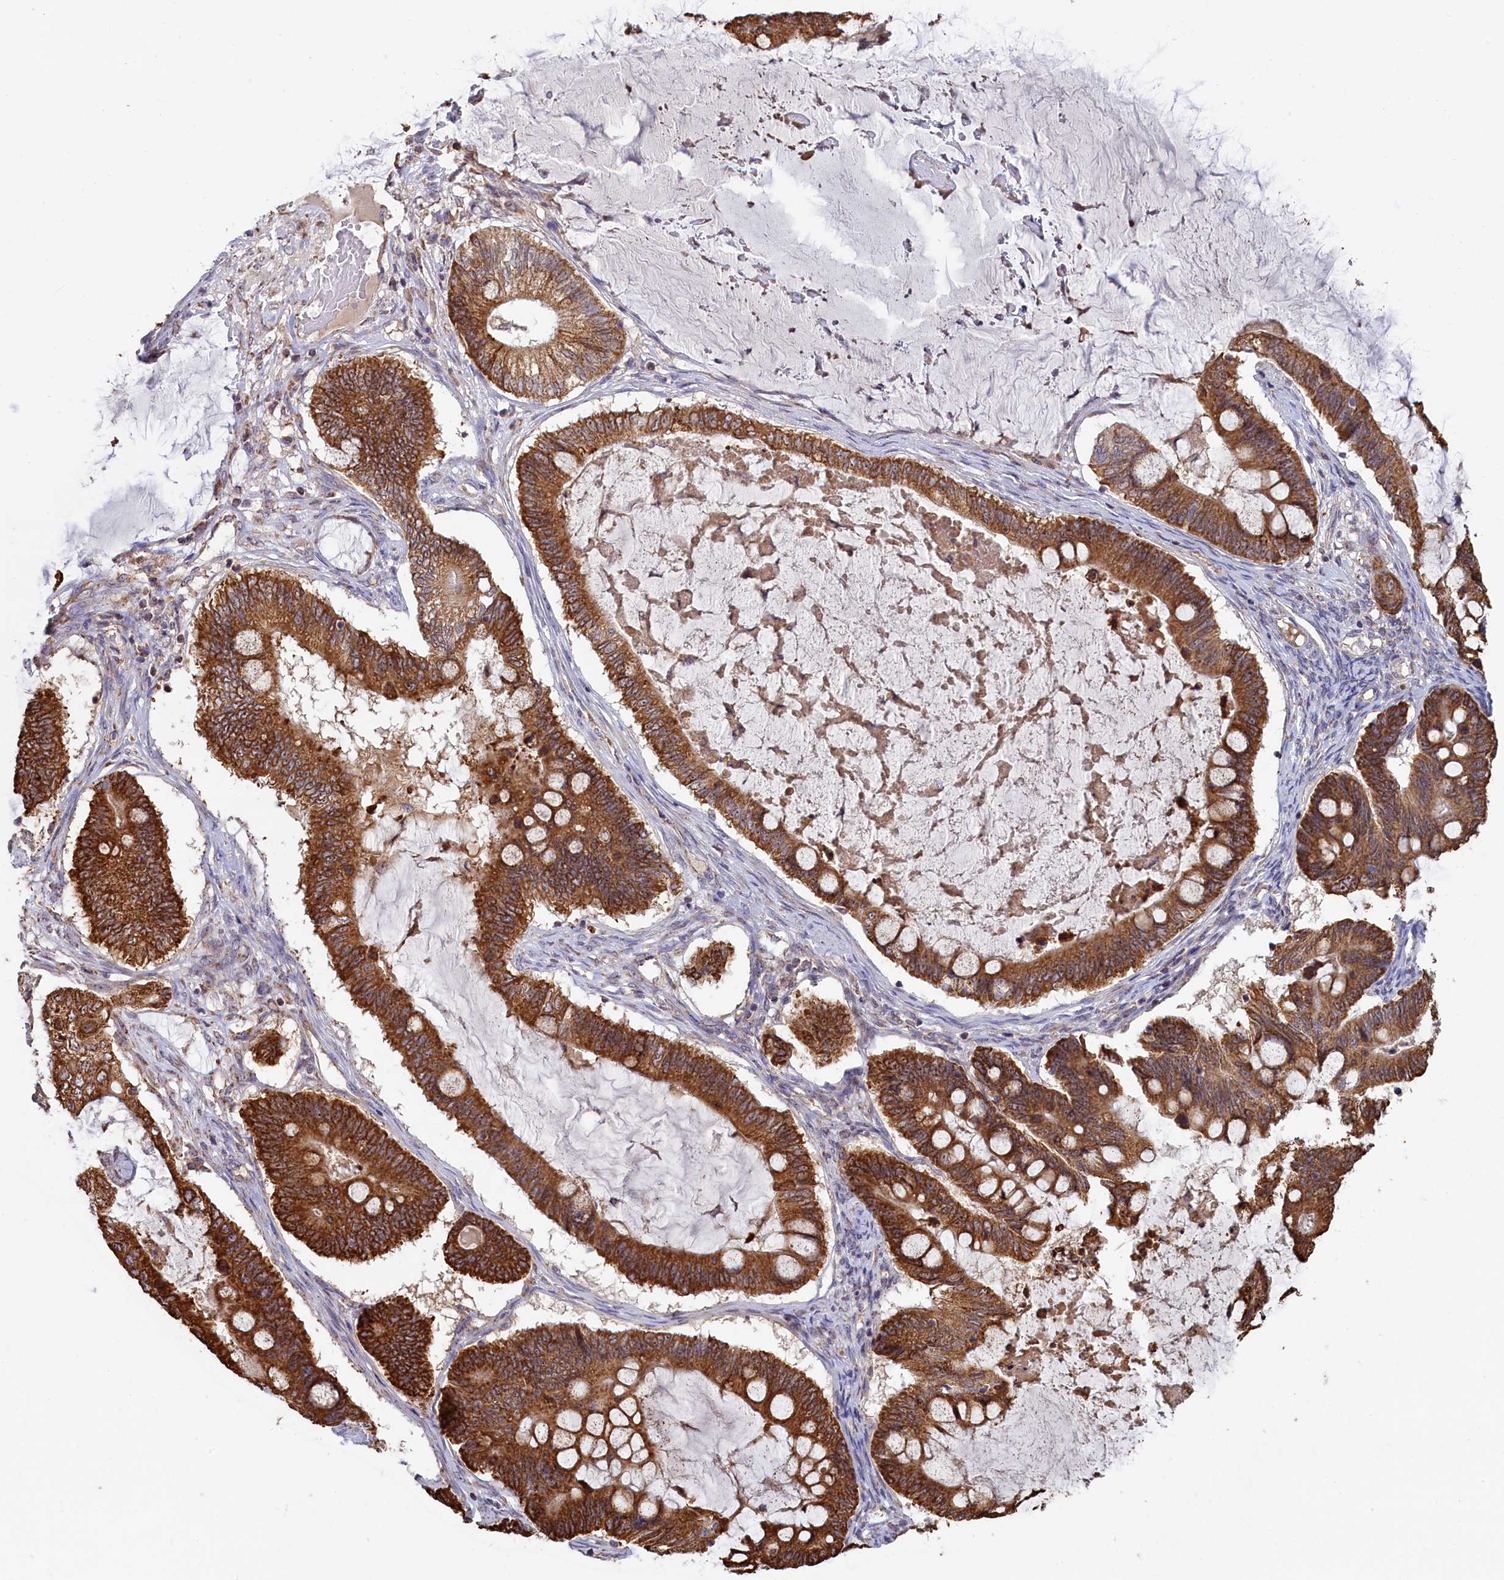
{"staining": {"intensity": "strong", "quantity": ">75%", "location": "cytoplasmic/membranous"}, "tissue": "ovarian cancer", "cell_type": "Tumor cells", "image_type": "cancer", "snomed": [{"axis": "morphology", "description": "Cystadenocarcinoma, mucinous, NOS"}, {"axis": "topography", "description": "Ovary"}], "caption": "Tumor cells exhibit high levels of strong cytoplasmic/membranous positivity in about >75% of cells in ovarian mucinous cystadenocarcinoma.", "gene": "ZNF816", "patient": {"sex": "female", "age": 61}}